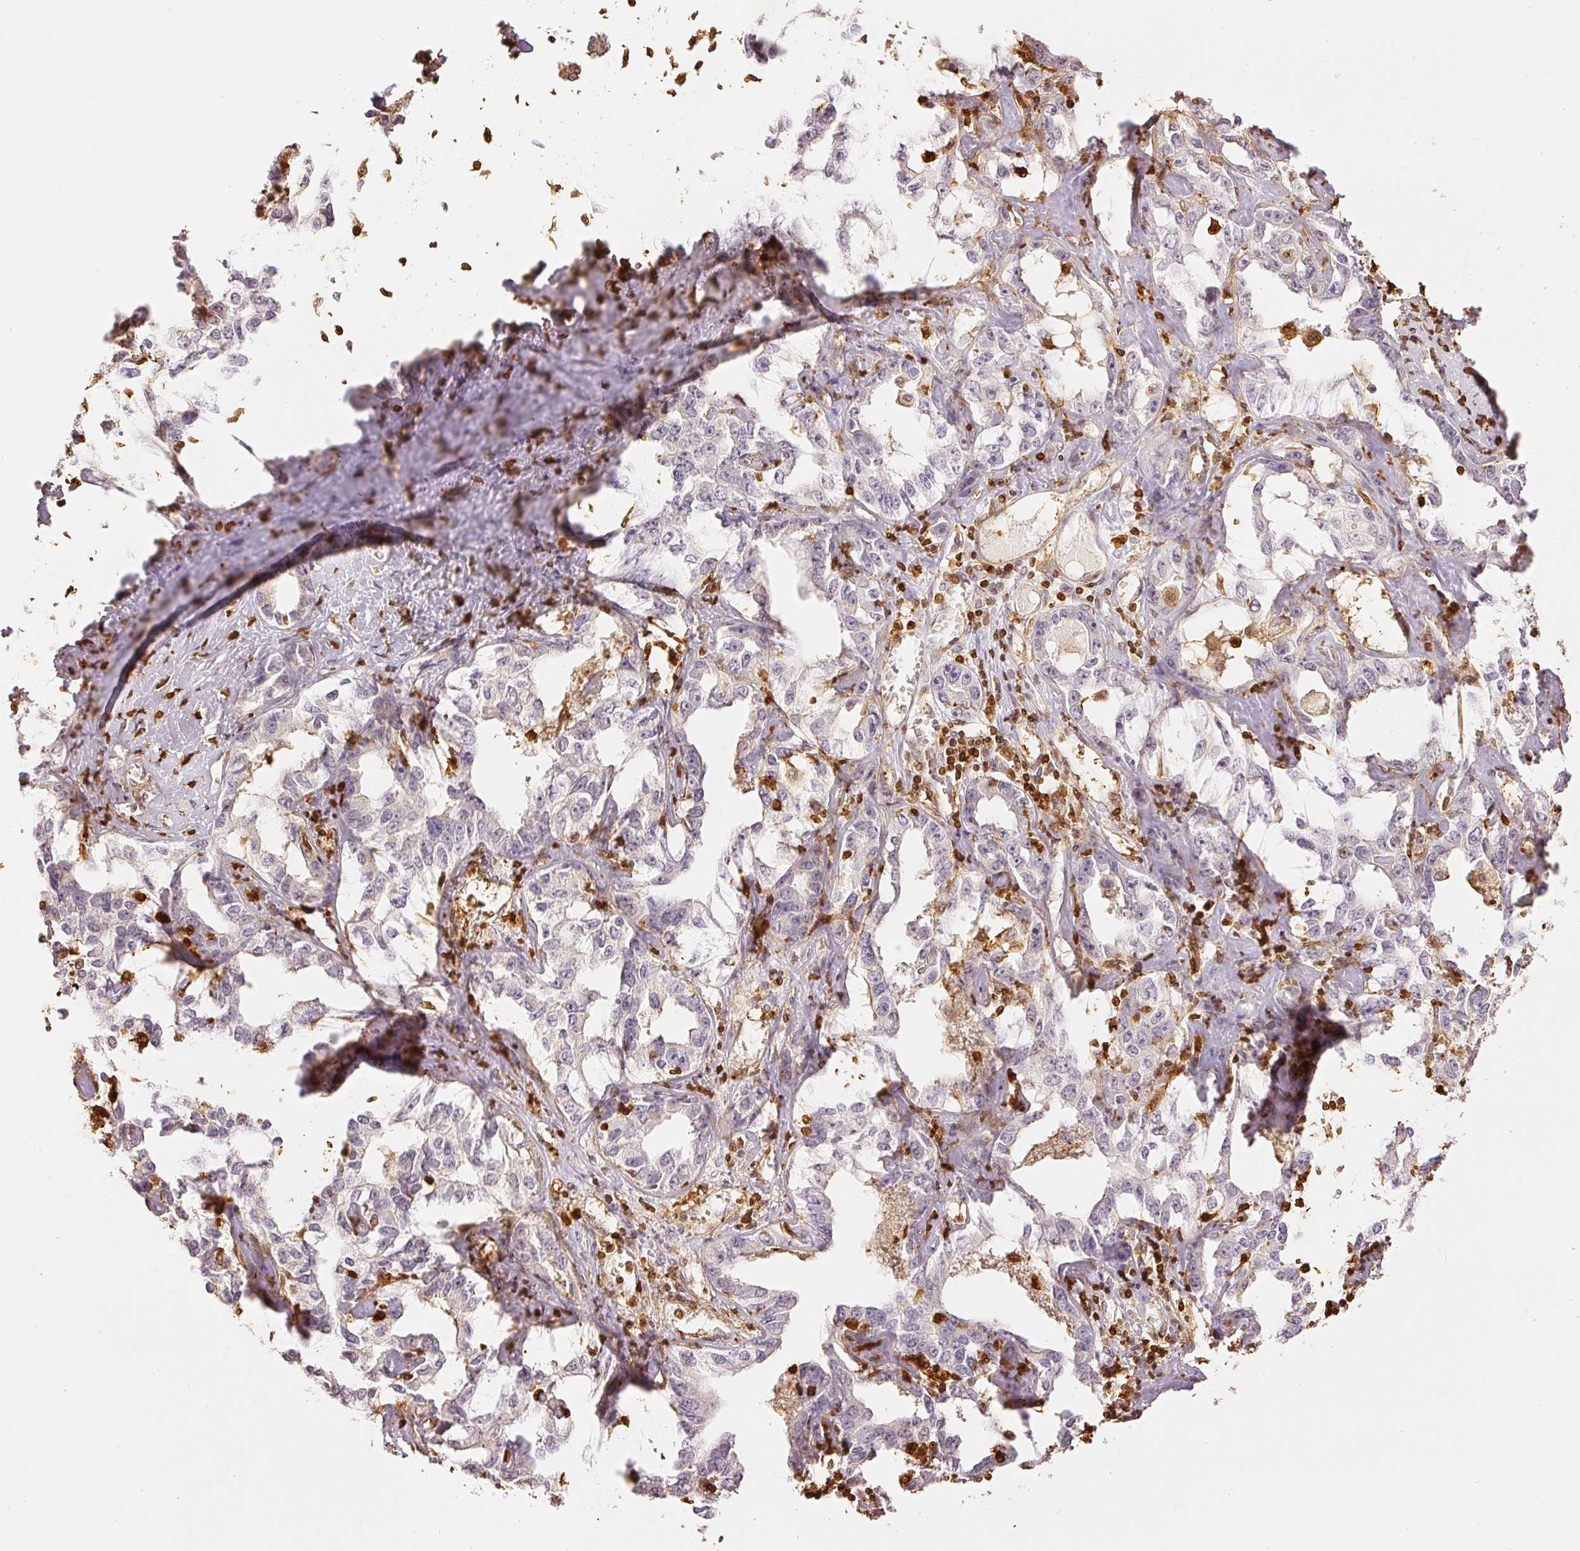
{"staining": {"intensity": "negative", "quantity": "none", "location": "none"}, "tissue": "liver cancer", "cell_type": "Tumor cells", "image_type": "cancer", "snomed": [{"axis": "morphology", "description": "Cholangiocarcinoma"}, {"axis": "topography", "description": "Liver"}], "caption": "Immunohistochemistry (IHC) image of liver cancer (cholangiocarcinoma) stained for a protein (brown), which demonstrates no expression in tumor cells.", "gene": "PFN1", "patient": {"sex": "male", "age": 59}}